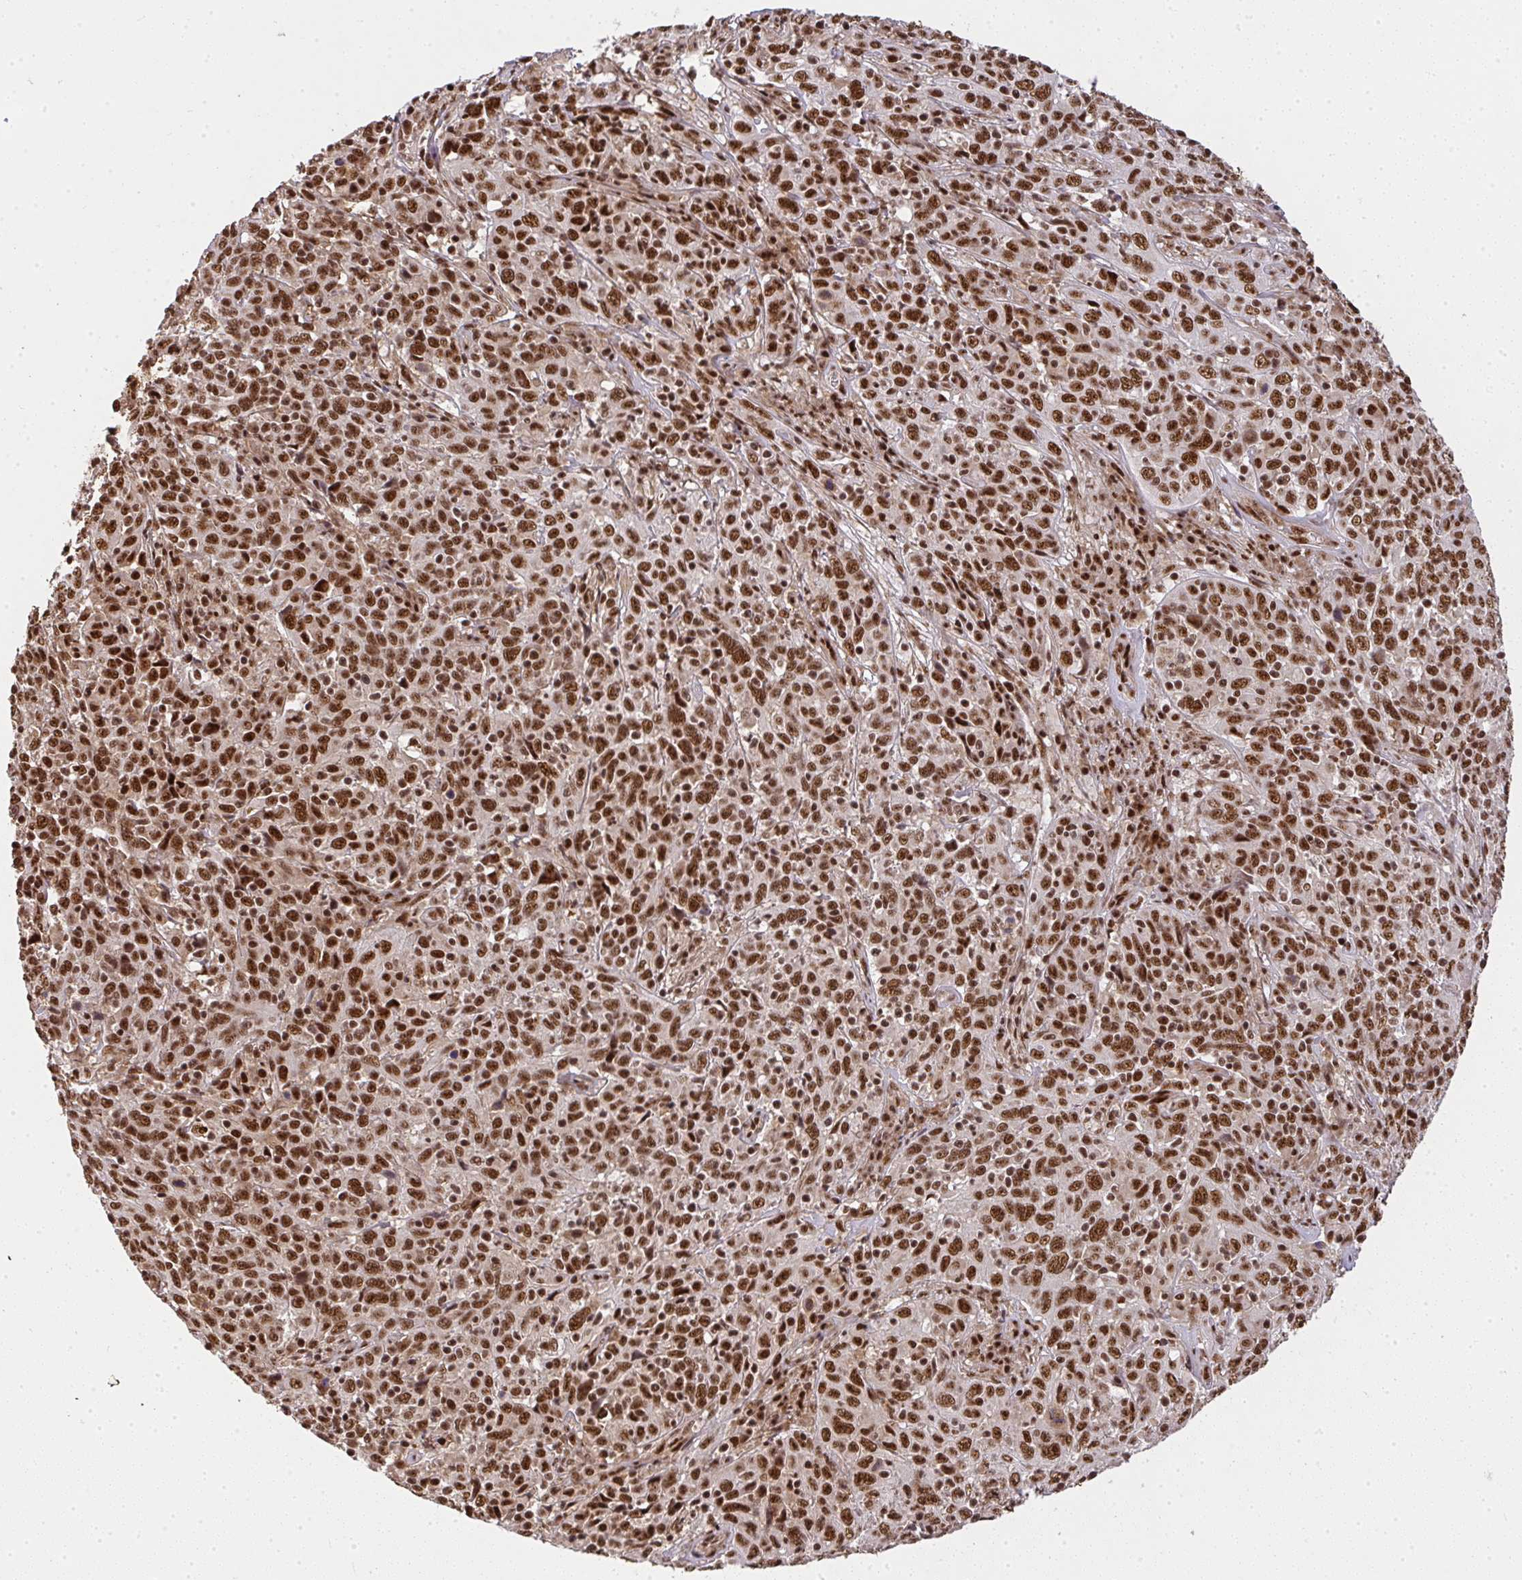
{"staining": {"intensity": "strong", "quantity": ">75%", "location": "nuclear"}, "tissue": "cervical cancer", "cell_type": "Tumor cells", "image_type": "cancer", "snomed": [{"axis": "morphology", "description": "Squamous cell carcinoma, NOS"}, {"axis": "topography", "description": "Cervix"}], "caption": "Protein staining displays strong nuclear staining in approximately >75% of tumor cells in cervical squamous cell carcinoma.", "gene": "U2AF1", "patient": {"sex": "female", "age": 46}}